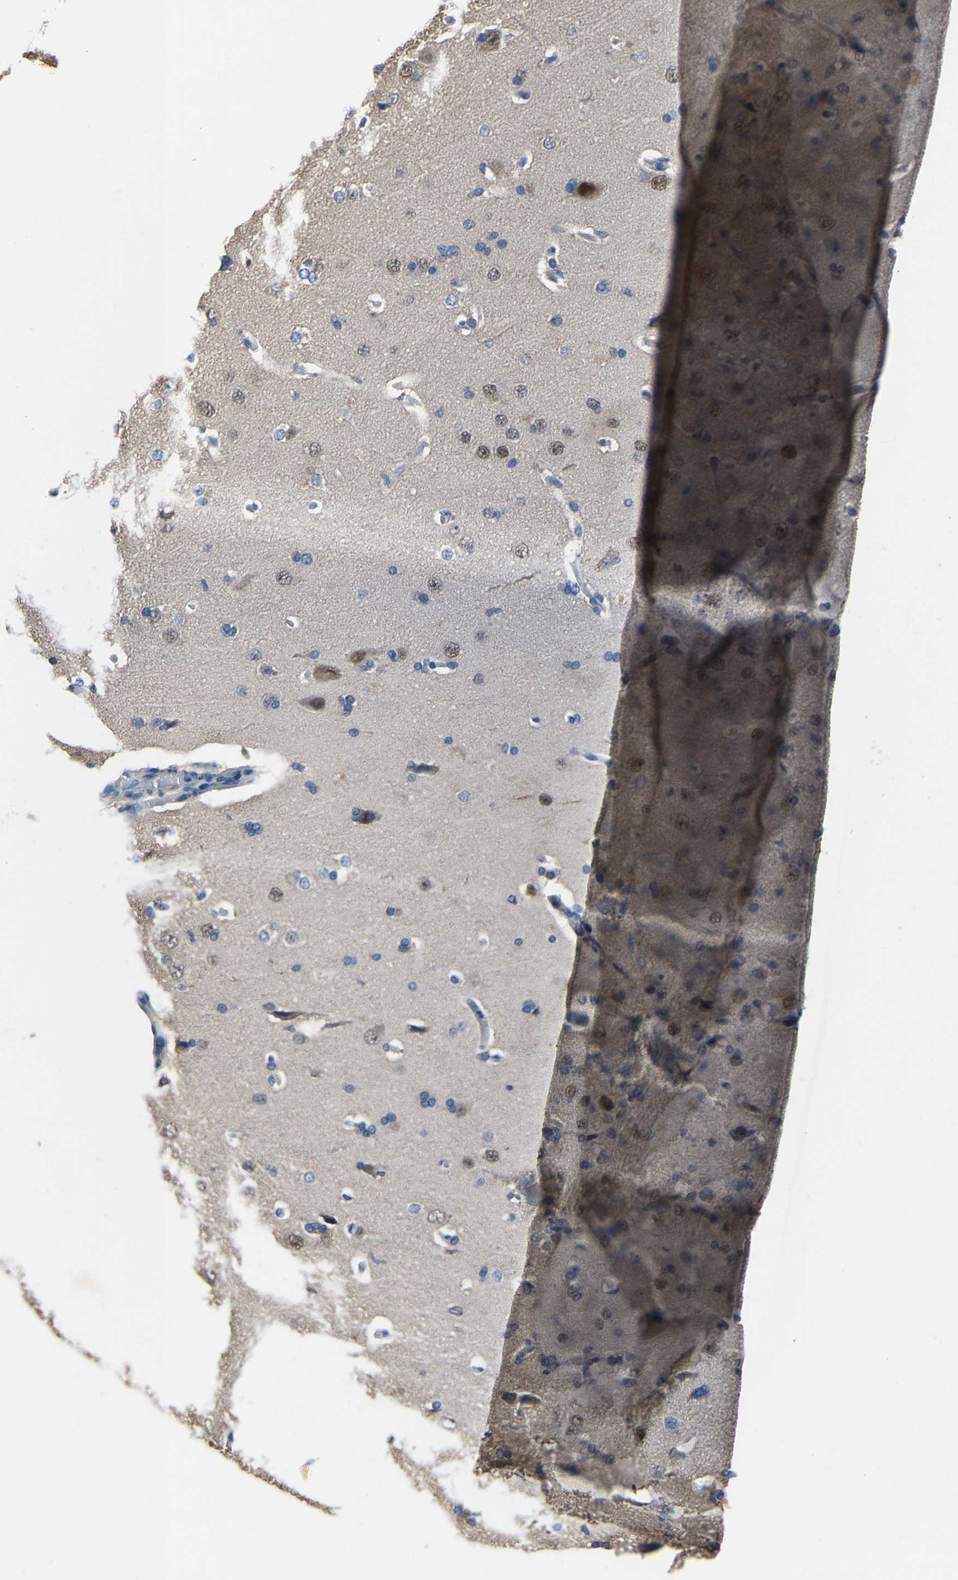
{"staining": {"intensity": "weak", "quantity": ">75%", "location": "cytoplasmic/membranous"}, "tissue": "cerebral cortex", "cell_type": "Endothelial cells", "image_type": "normal", "snomed": [{"axis": "morphology", "description": "Normal tissue, NOS"}, {"axis": "topography", "description": "Cerebral cortex"}], "caption": "Protein analysis of normal cerebral cortex displays weak cytoplasmic/membranous staining in about >75% of endothelial cells. Immunohistochemistry stains the protein of interest in brown and the nuclei are stained blue.", "gene": "STRBP", "patient": {"sex": "male", "age": 62}}